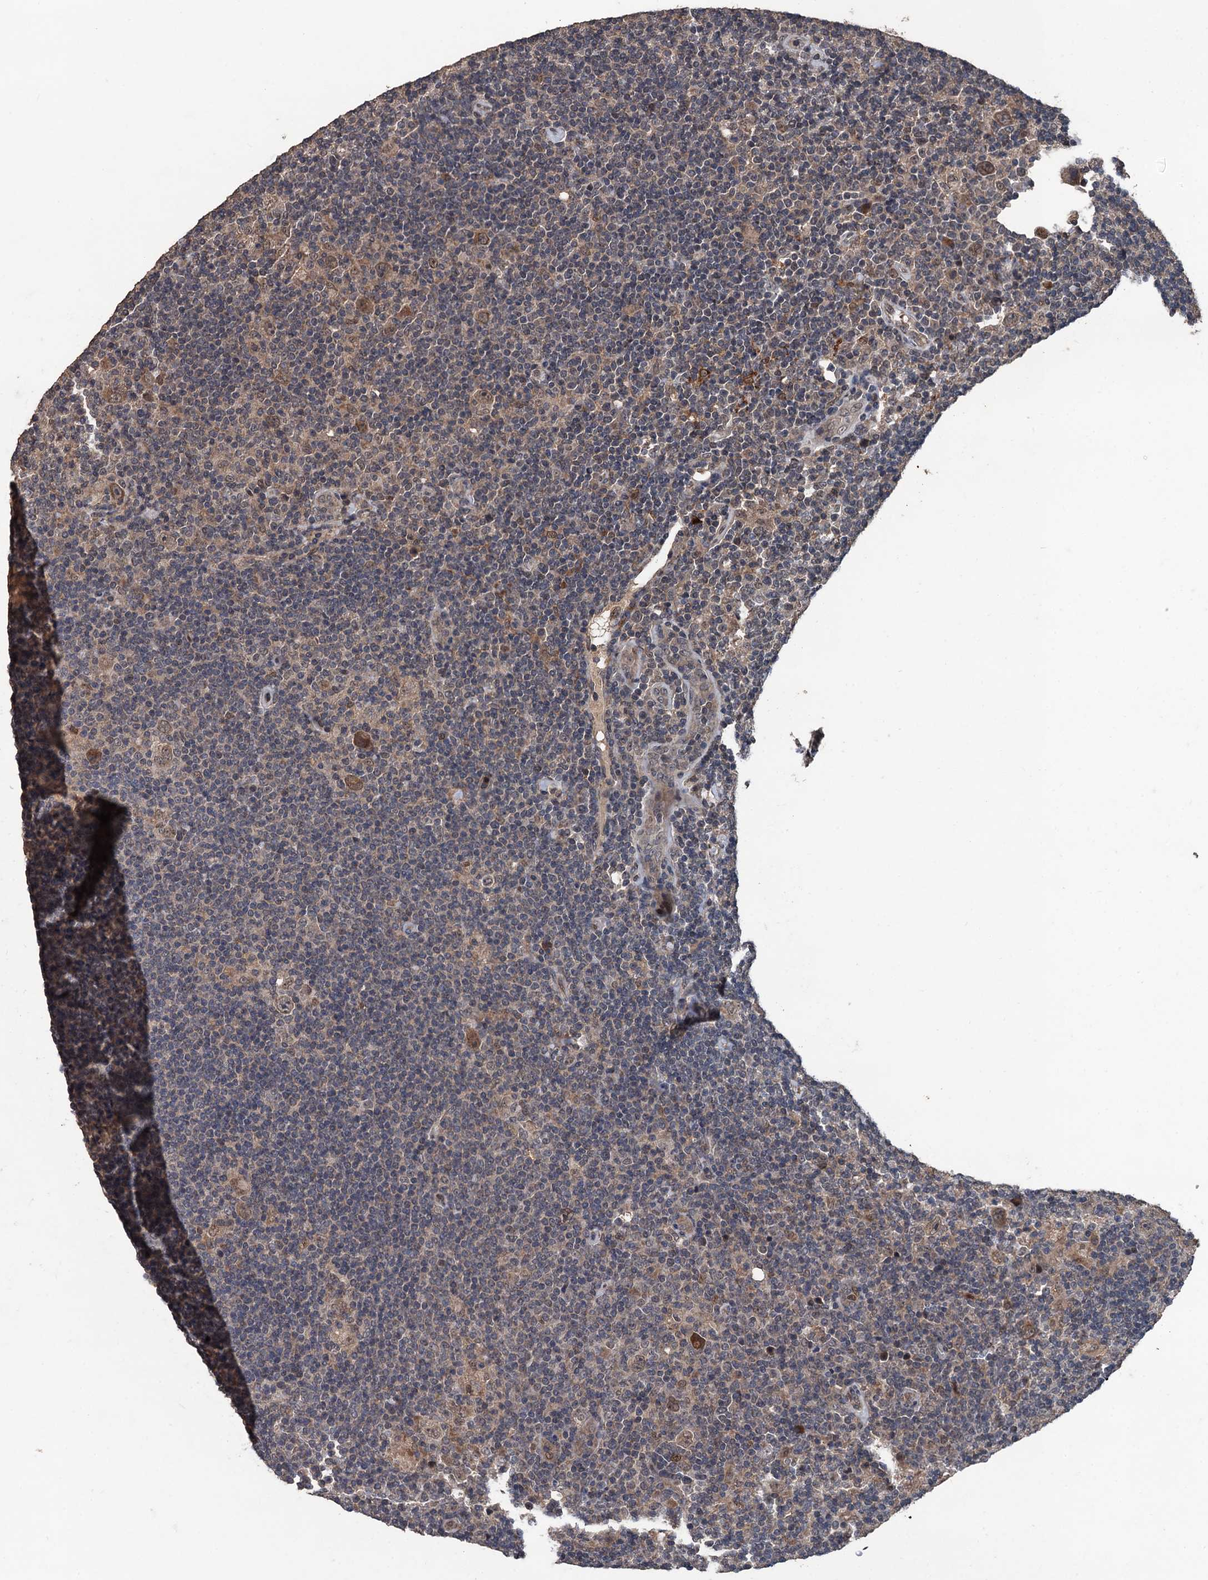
{"staining": {"intensity": "moderate", "quantity": ">75%", "location": "cytoplasmic/membranous"}, "tissue": "lymphoma", "cell_type": "Tumor cells", "image_type": "cancer", "snomed": [{"axis": "morphology", "description": "Hodgkin's disease, NOS"}, {"axis": "topography", "description": "Lymph node"}], "caption": "Protein analysis of lymphoma tissue reveals moderate cytoplasmic/membranous expression in approximately >75% of tumor cells.", "gene": "ZNF438", "patient": {"sex": "female", "age": 57}}